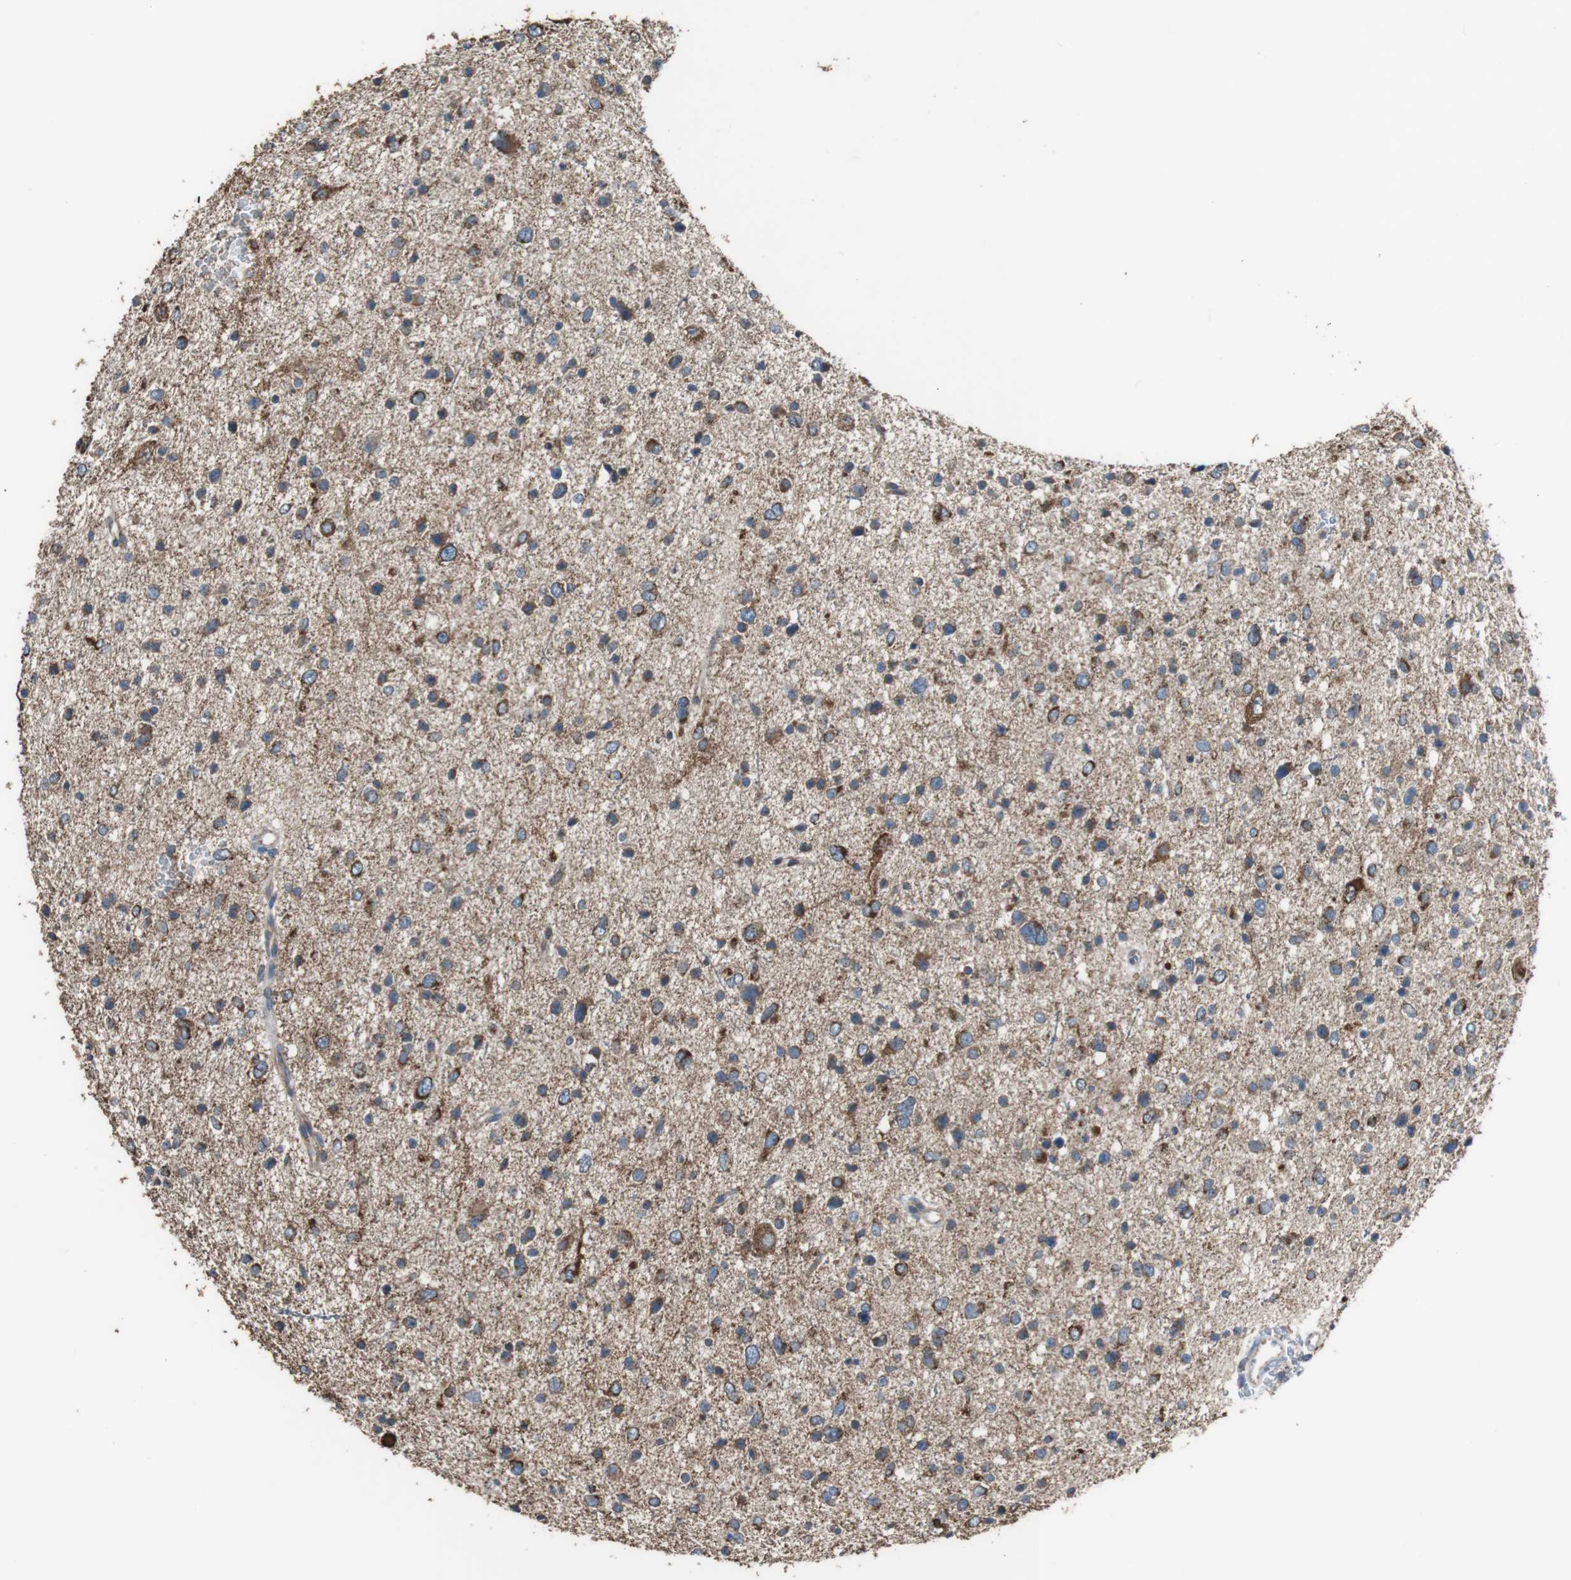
{"staining": {"intensity": "moderate", "quantity": ">75%", "location": "cytoplasmic/membranous"}, "tissue": "glioma", "cell_type": "Tumor cells", "image_type": "cancer", "snomed": [{"axis": "morphology", "description": "Glioma, malignant, Low grade"}, {"axis": "topography", "description": "Brain"}], "caption": "Immunohistochemistry (IHC) of human malignant glioma (low-grade) reveals medium levels of moderate cytoplasmic/membranous positivity in about >75% of tumor cells. The protein of interest is stained brown, and the nuclei are stained in blue (DAB (3,3'-diaminobenzidine) IHC with brightfield microscopy, high magnification).", "gene": "CISD2", "patient": {"sex": "female", "age": 37}}